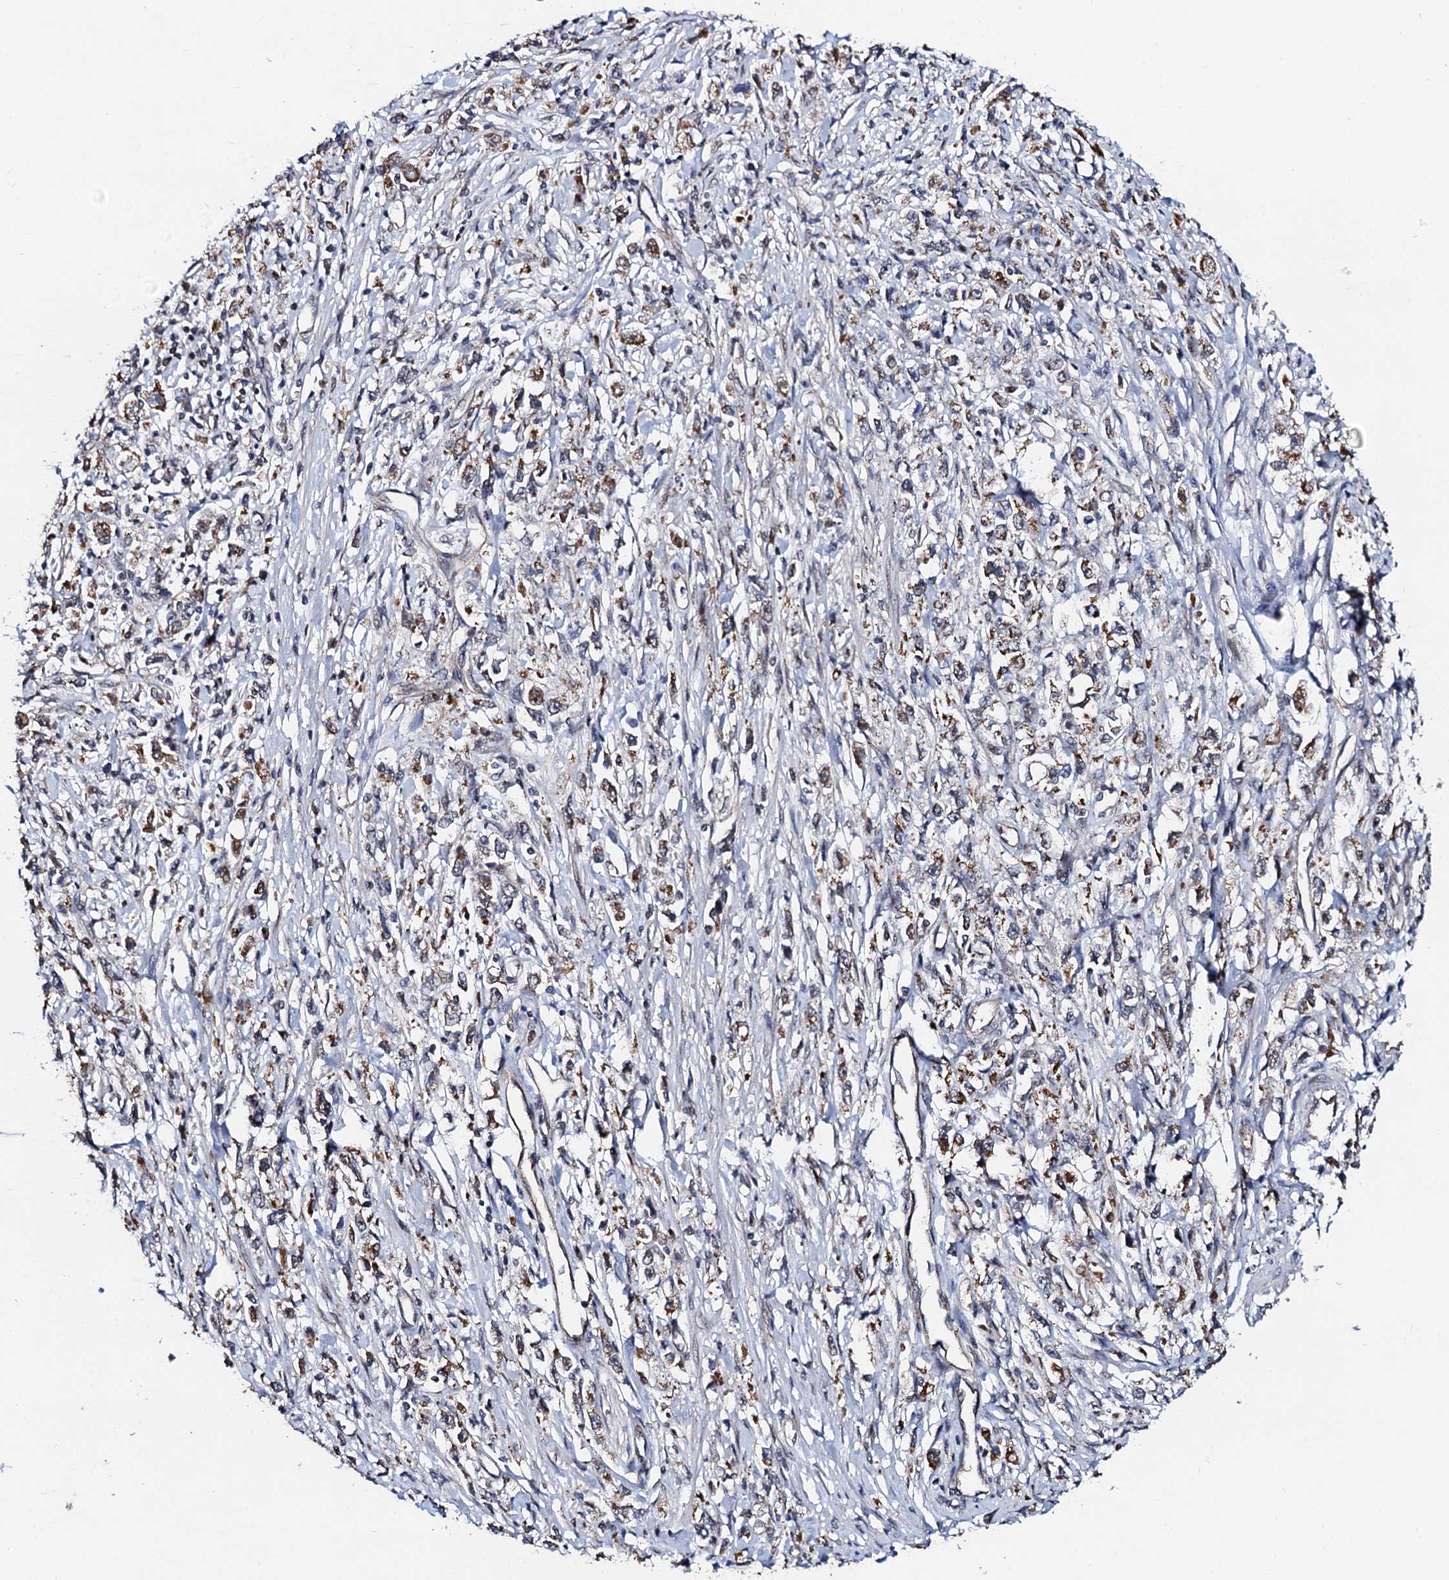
{"staining": {"intensity": "moderate", "quantity": ">75%", "location": "cytoplasmic/membranous"}, "tissue": "stomach cancer", "cell_type": "Tumor cells", "image_type": "cancer", "snomed": [{"axis": "morphology", "description": "Adenocarcinoma, NOS"}, {"axis": "topography", "description": "Stomach"}], "caption": "Immunohistochemistry staining of stomach cancer, which reveals medium levels of moderate cytoplasmic/membranous staining in about >75% of tumor cells indicating moderate cytoplasmic/membranous protein positivity. The staining was performed using DAB (3,3'-diaminobenzidine) (brown) for protein detection and nuclei were counterstained in hematoxylin (blue).", "gene": "PTCD3", "patient": {"sex": "female", "age": 59}}